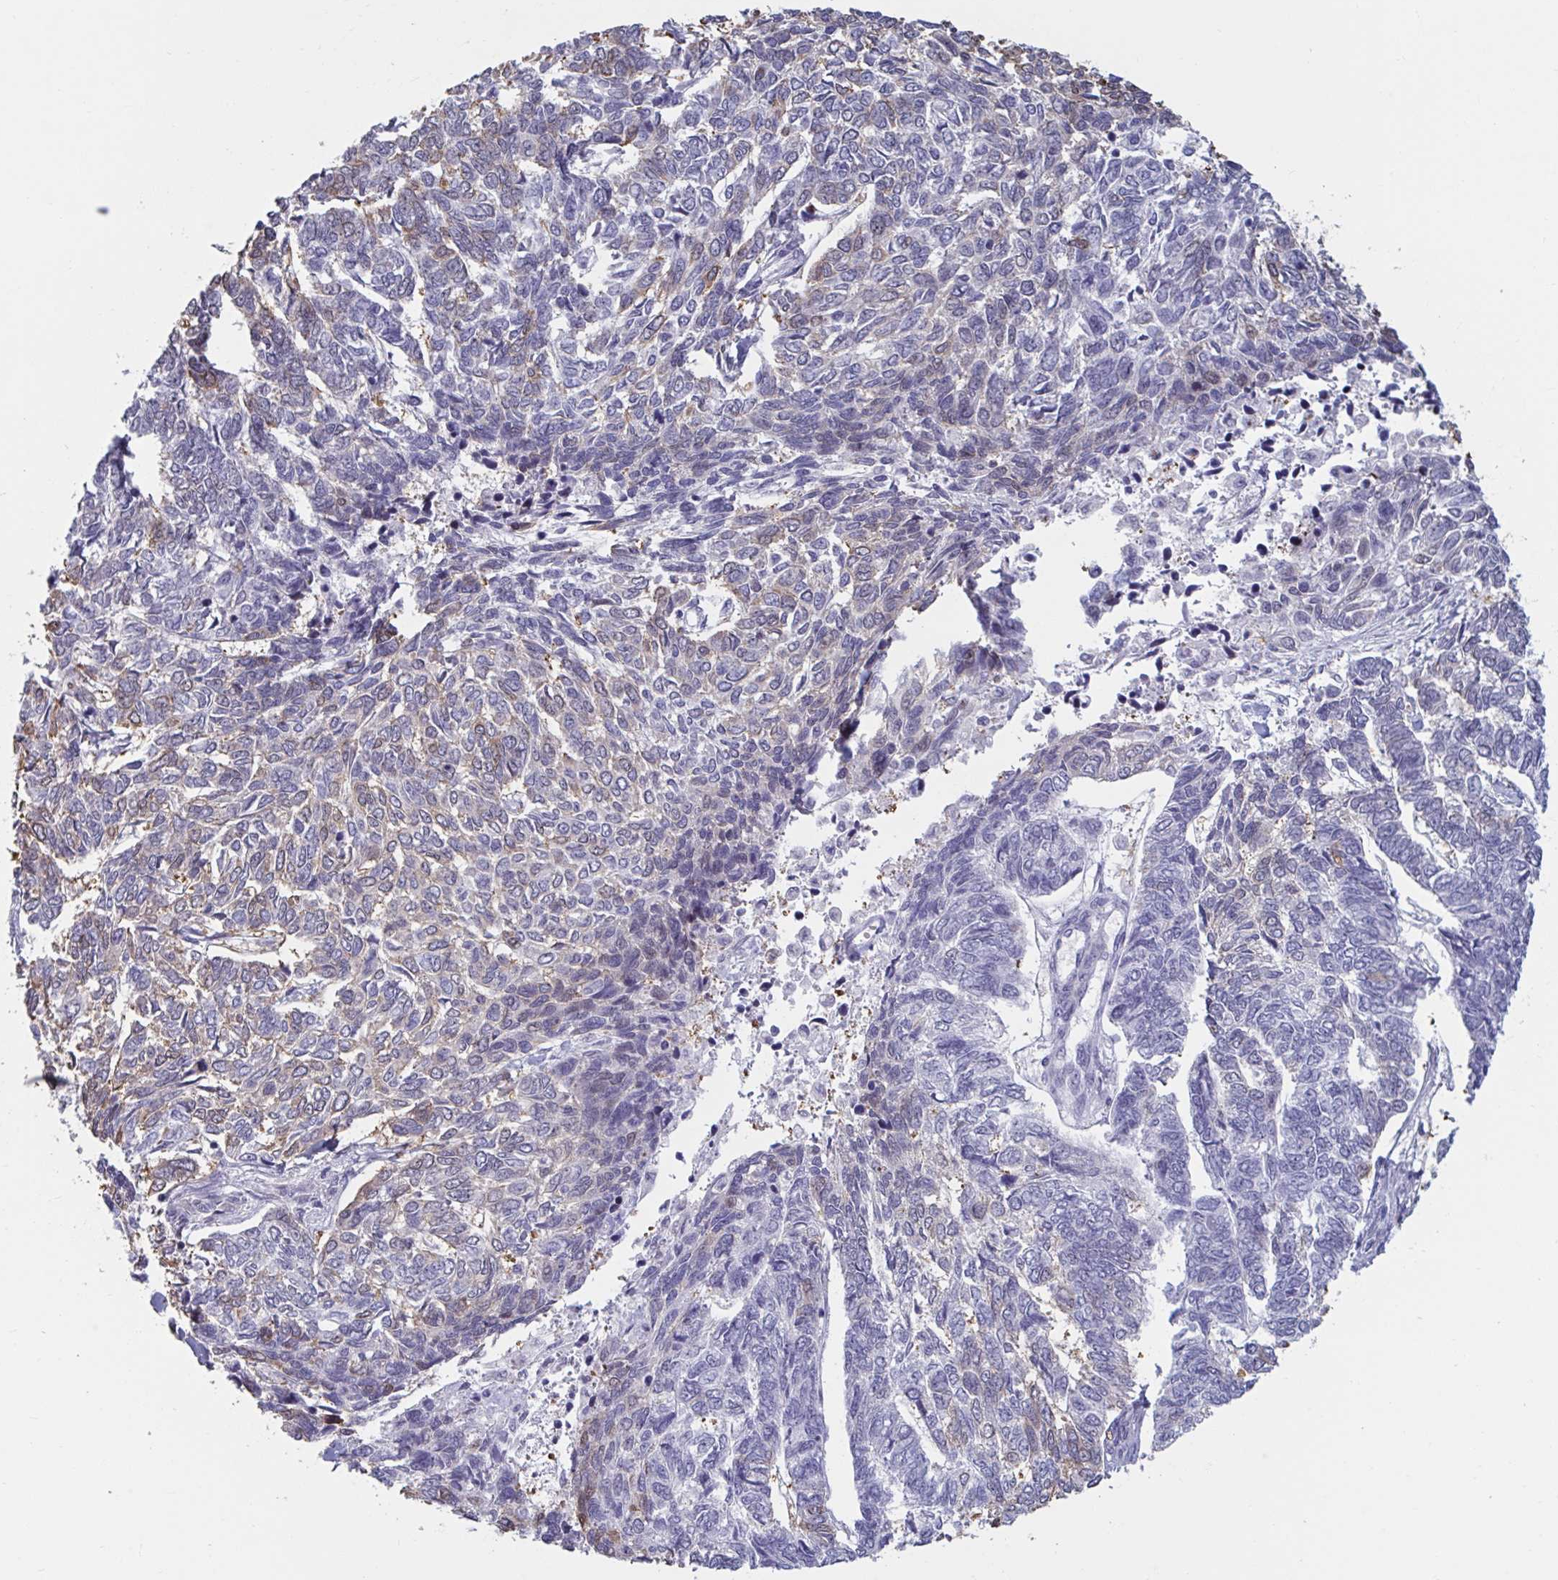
{"staining": {"intensity": "moderate", "quantity": "<25%", "location": "cytoplasmic/membranous"}, "tissue": "skin cancer", "cell_type": "Tumor cells", "image_type": "cancer", "snomed": [{"axis": "morphology", "description": "Basal cell carcinoma"}, {"axis": "topography", "description": "Skin"}], "caption": "Protein expression analysis of skin cancer (basal cell carcinoma) demonstrates moderate cytoplasmic/membranous positivity in about <25% of tumor cells.", "gene": "HSD17B6", "patient": {"sex": "female", "age": 65}}